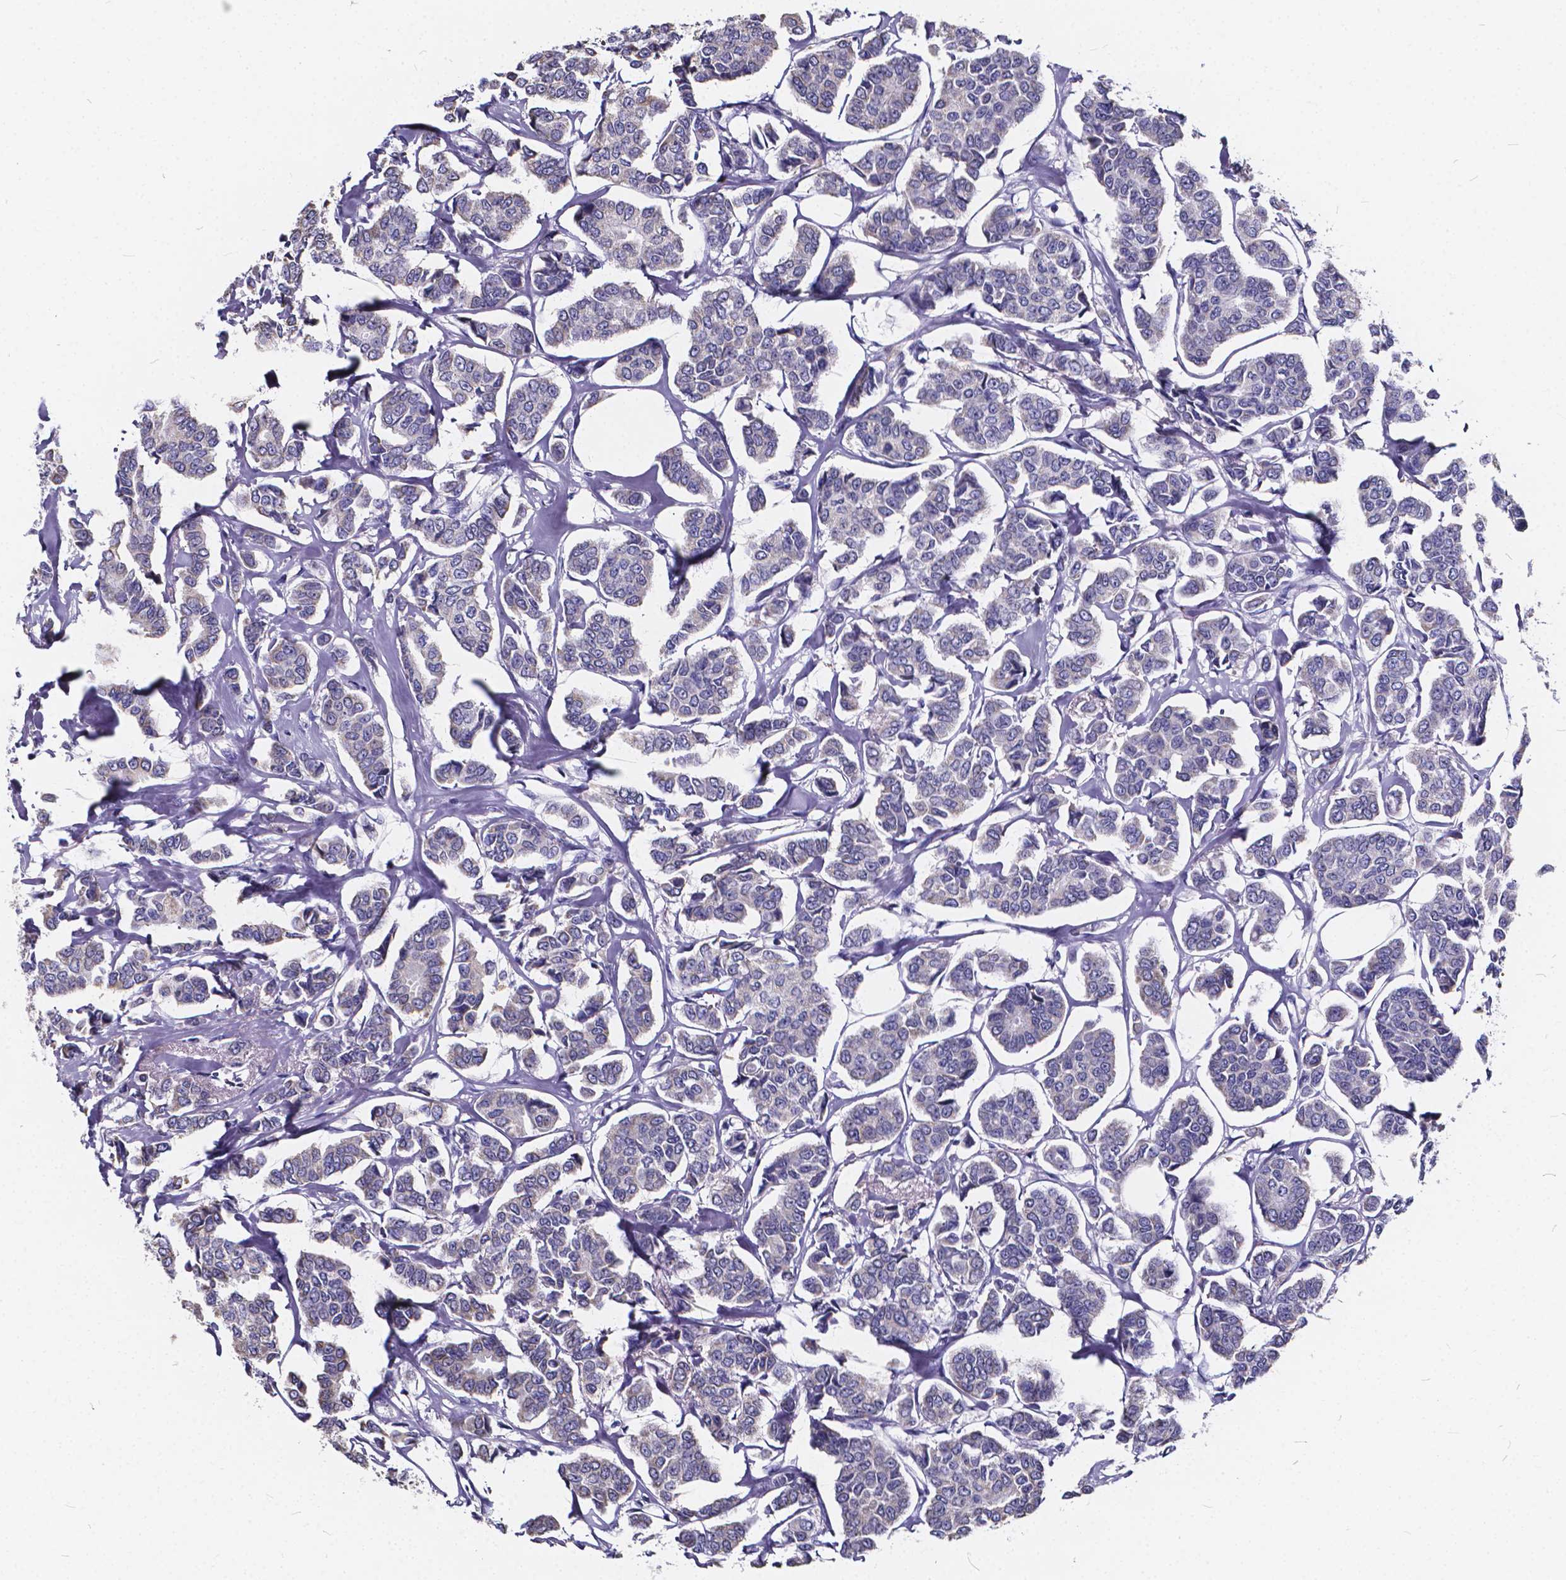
{"staining": {"intensity": "negative", "quantity": "none", "location": "none"}, "tissue": "breast cancer", "cell_type": "Tumor cells", "image_type": "cancer", "snomed": [{"axis": "morphology", "description": "Duct carcinoma"}, {"axis": "topography", "description": "Breast"}], "caption": "There is no significant positivity in tumor cells of breast cancer.", "gene": "SPEF2", "patient": {"sex": "female", "age": 94}}